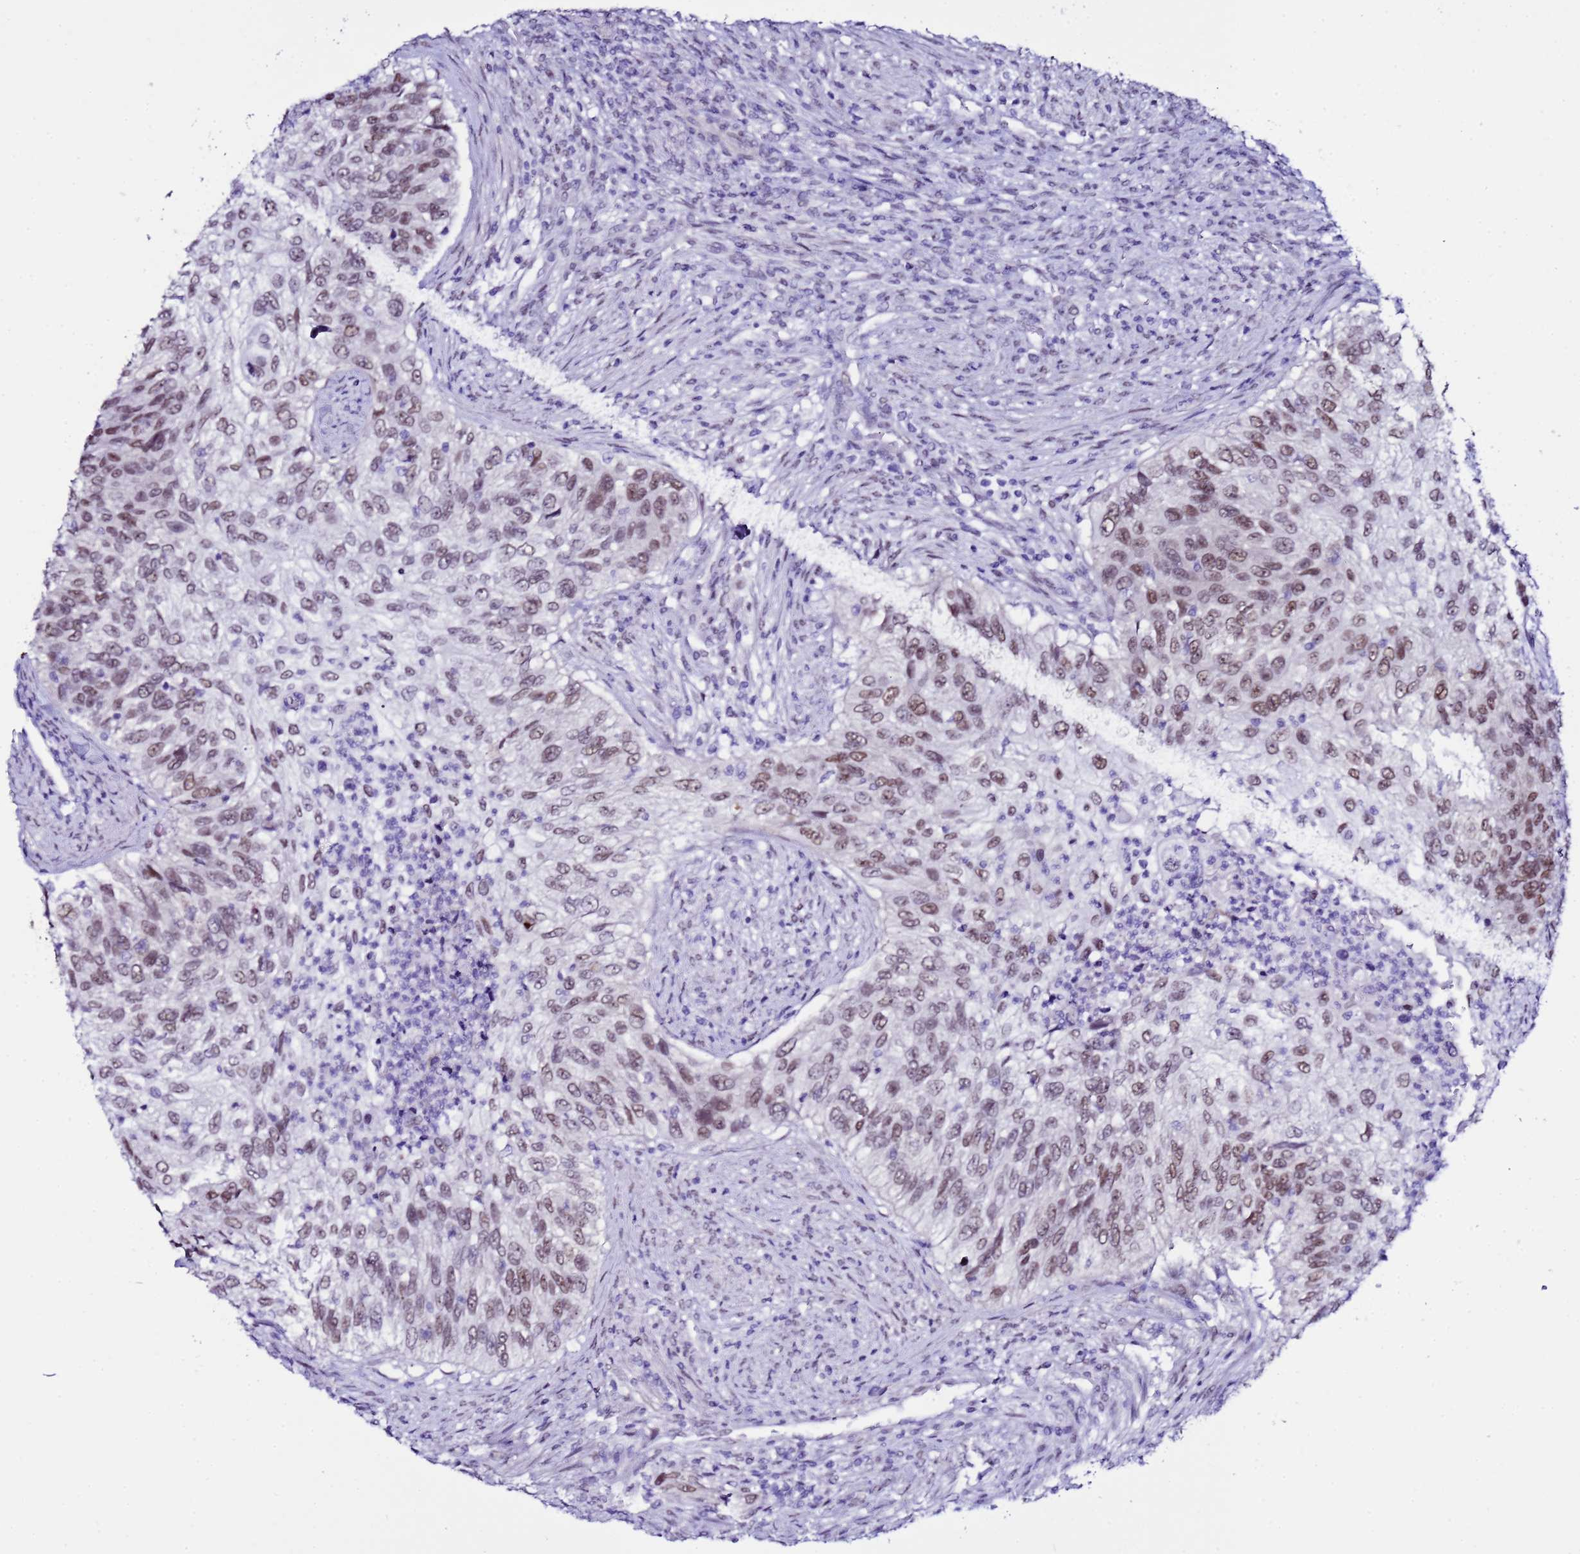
{"staining": {"intensity": "moderate", "quantity": ">75%", "location": "nuclear"}, "tissue": "urothelial cancer", "cell_type": "Tumor cells", "image_type": "cancer", "snomed": [{"axis": "morphology", "description": "Urothelial carcinoma, High grade"}, {"axis": "topography", "description": "Urinary bladder"}], "caption": "High-grade urothelial carcinoma tissue demonstrates moderate nuclear expression in about >75% of tumor cells, visualized by immunohistochemistry.", "gene": "BCL7A", "patient": {"sex": "female", "age": 60}}